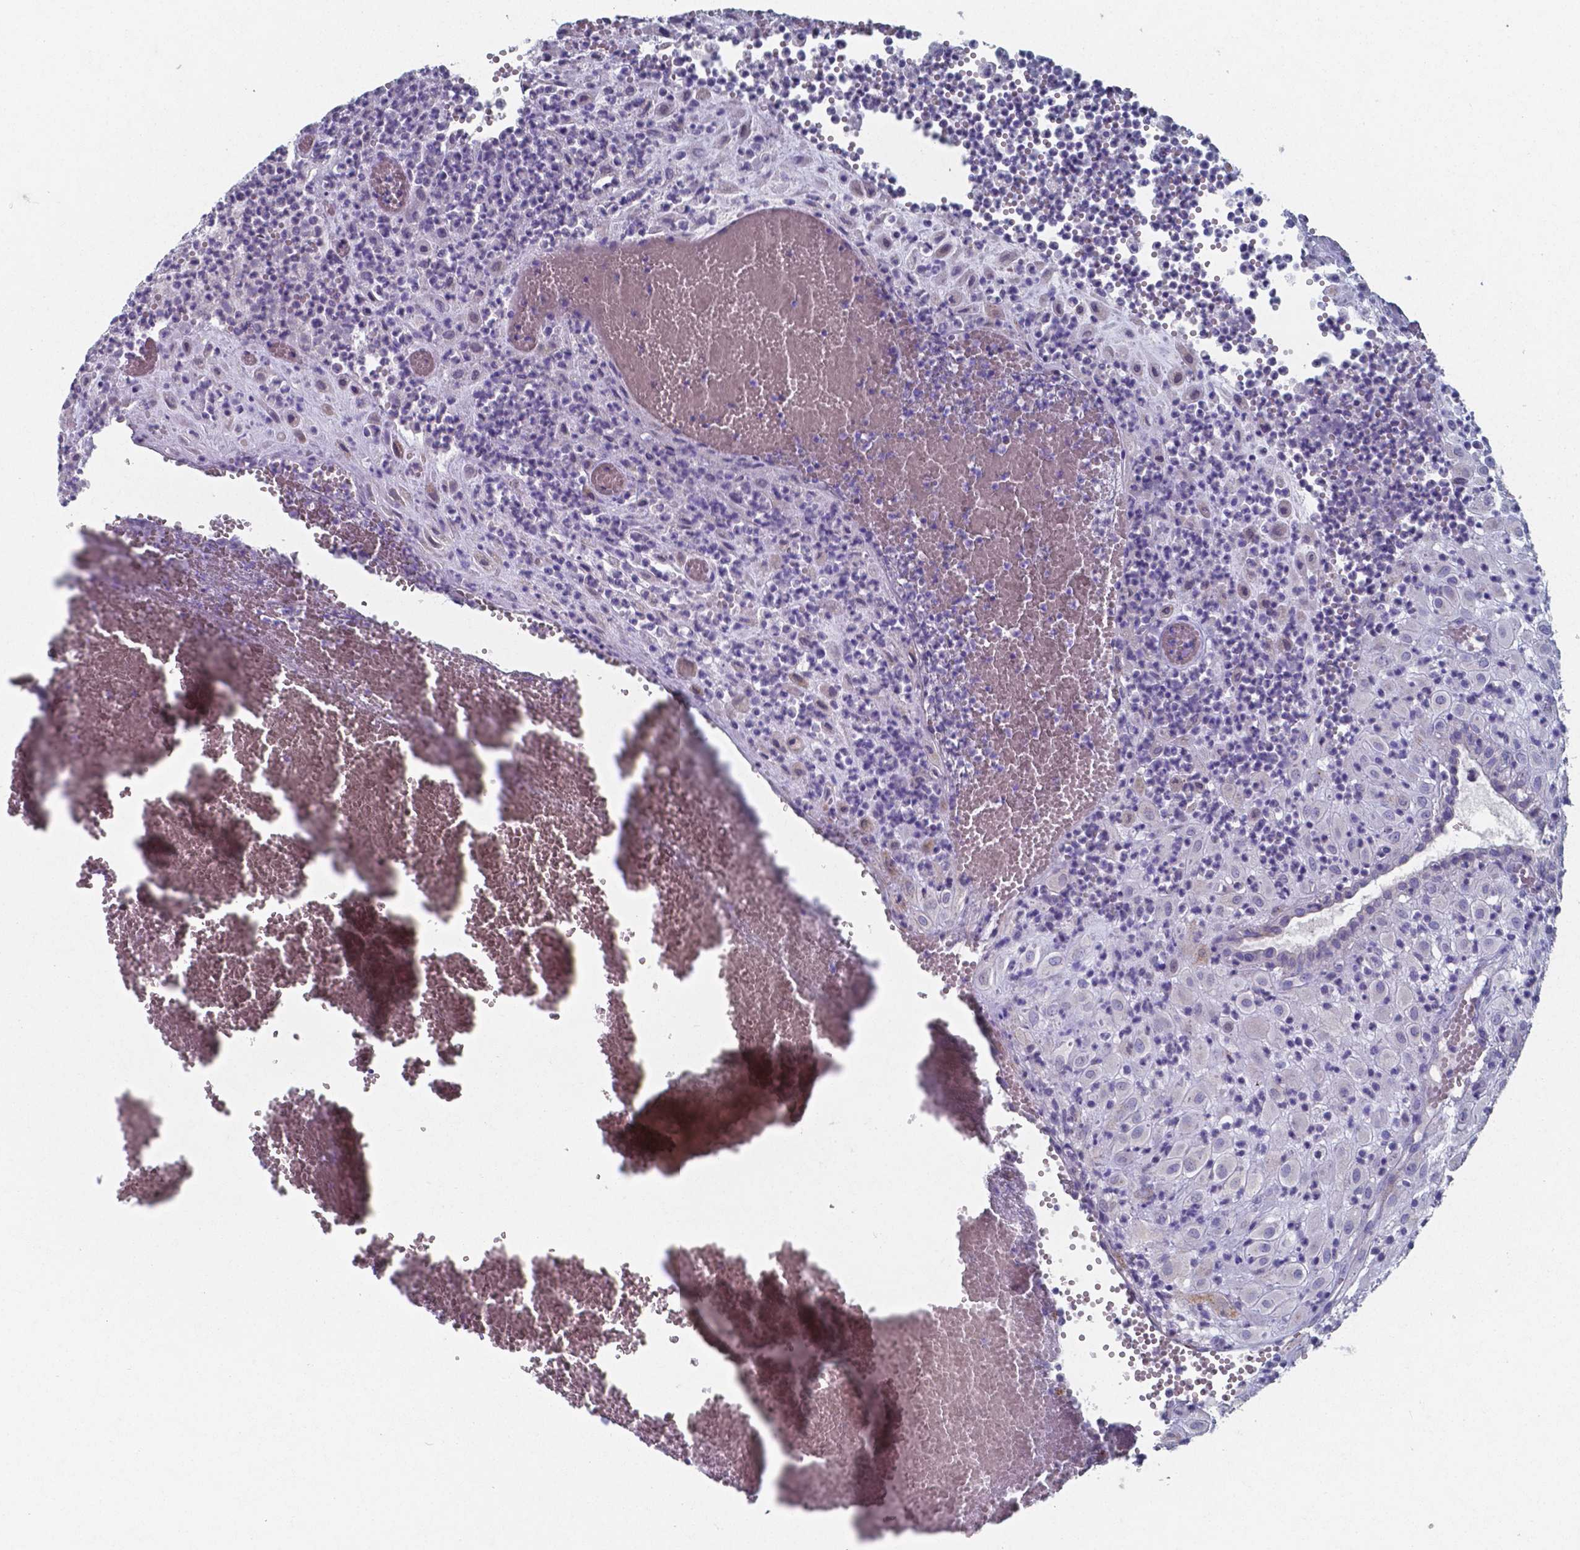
{"staining": {"intensity": "negative", "quantity": "none", "location": "none"}, "tissue": "placenta", "cell_type": "Decidual cells", "image_type": "normal", "snomed": [{"axis": "morphology", "description": "Normal tissue, NOS"}, {"axis": "topography", "description": "Placenta"}], "caption": "This is a micrograph of immunohistochemistry (IHC) staining of benign placenta, which shows no staining in decidual cells. (Stains: DAB immunohistochemistry (IHC) with hematoxylin counter stain, Microscopy: brightfield microscopy at high magnification).", "gene": "PLA2R1", "patient": {"sex": "female", "age": 24}}